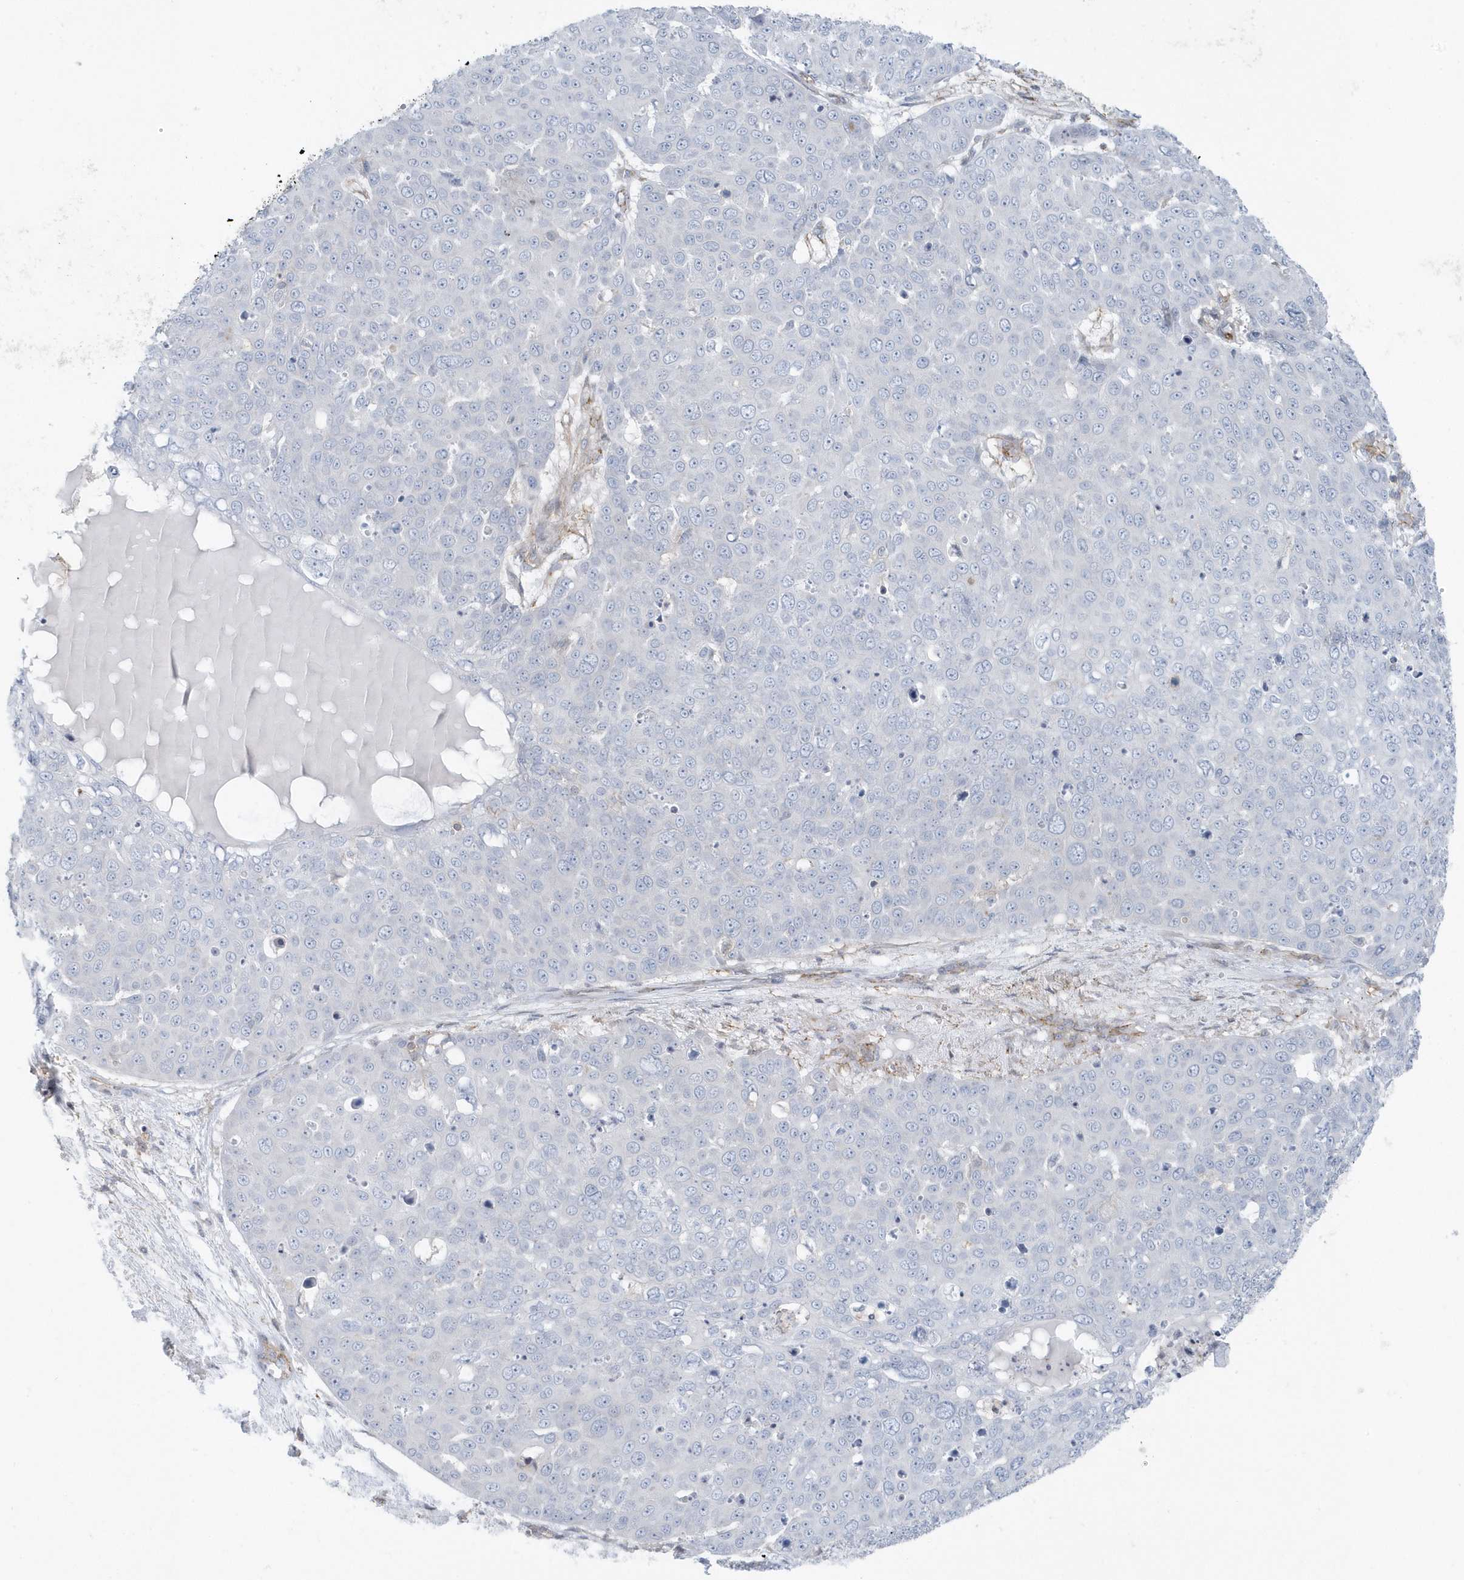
{"staining": {"intensity": "negative", "quantity": "none", "location": "none"}, "tissue": "skin cancer", "cell_type": "Tumor cells", "image_type": "cancer", "snomed": [{"axis": "morphology", "description": "Squamous cell carcinoma, NOS"}, {"axis": "topography", "description": "Skin"}], "caption": "Tumor cells show no significant expression in skin squamous cell carcinoma. (Stains: DAB (3,3'-diaminobenzidine) immunohistochemistry with hematoxylin counter stain, Microscopy: brightfield microscopy at high magnification).", "gene": "CACNB2", "patient": {"sex": "male", "age": 71}}